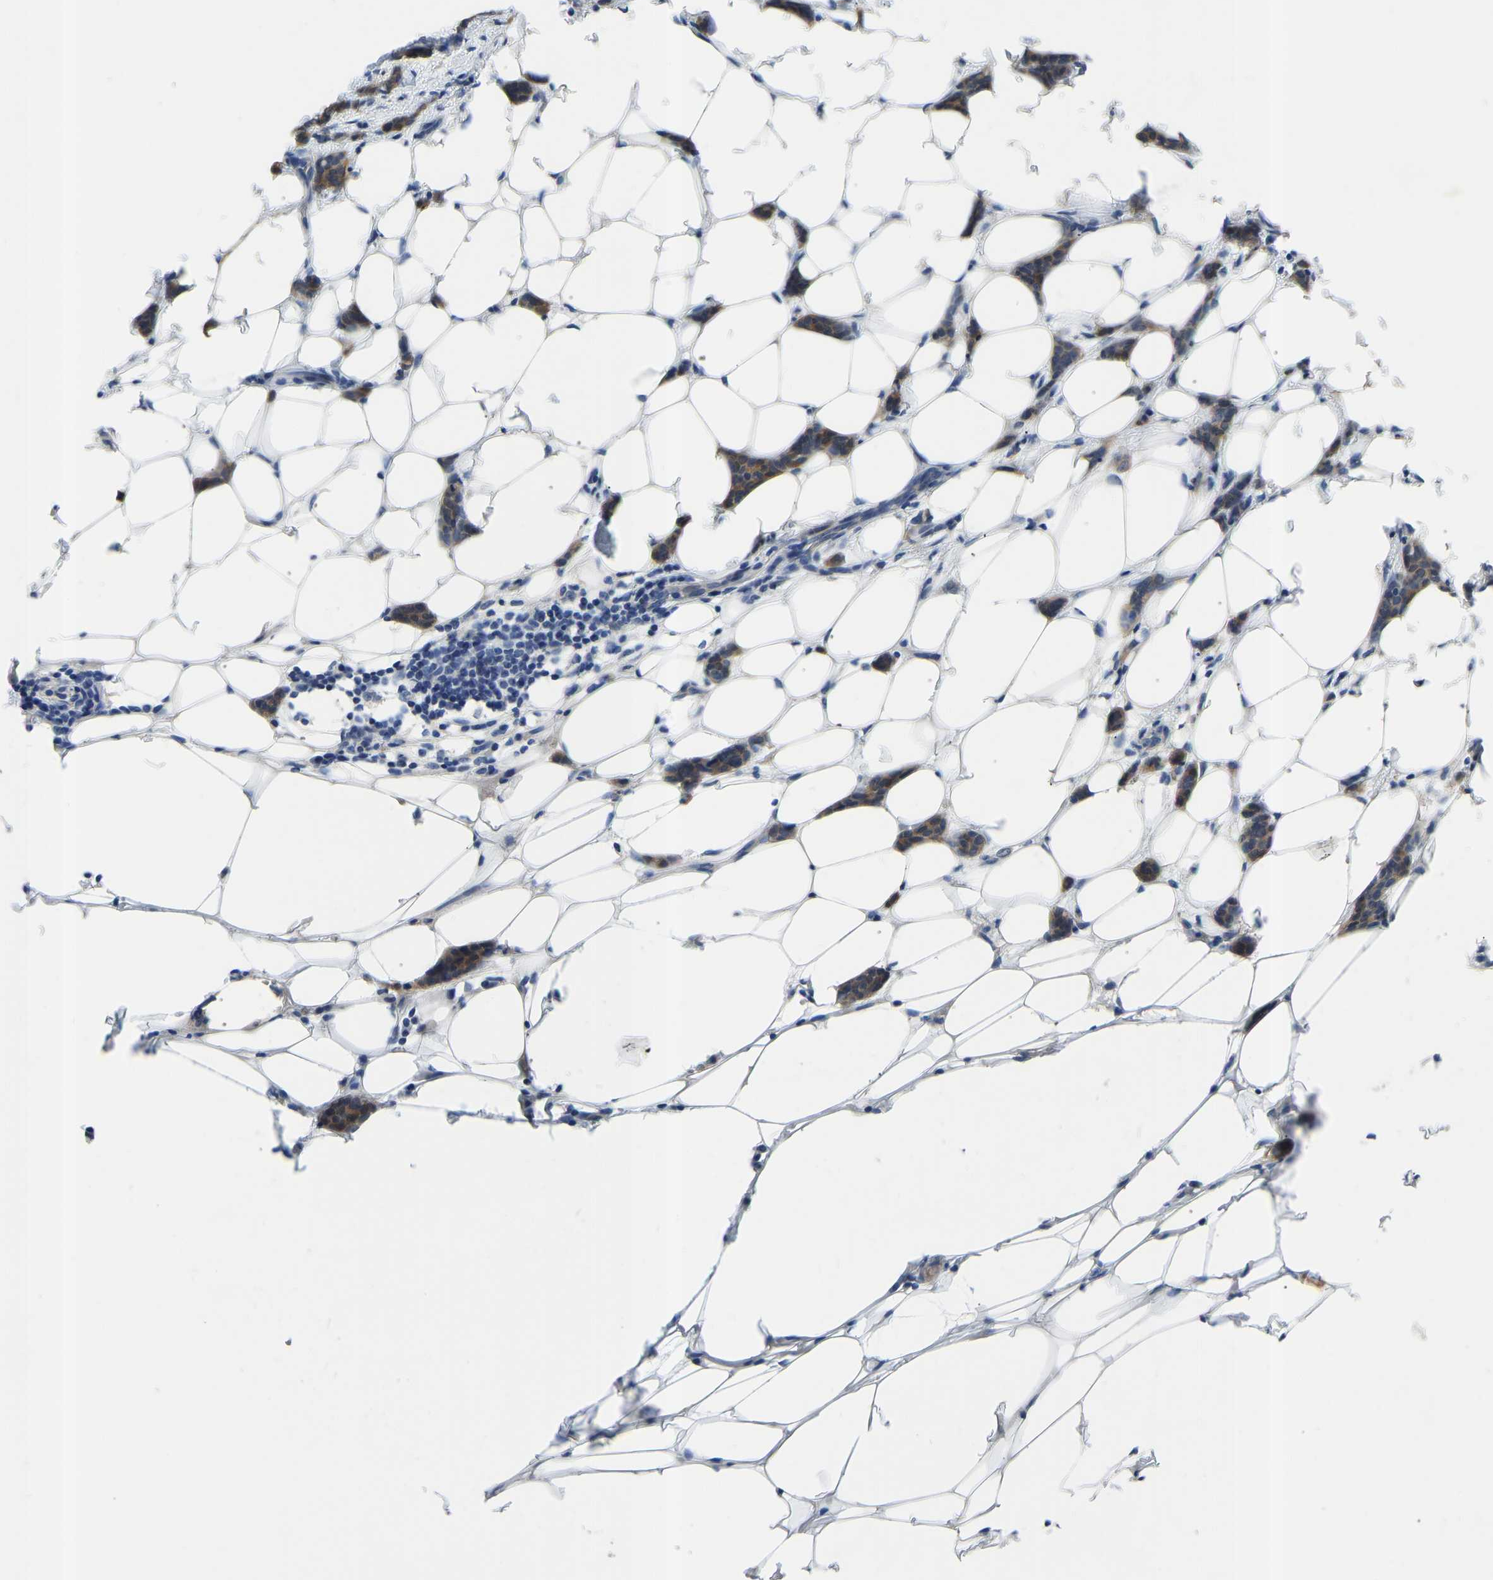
{"staining": {"intensity": "moderate", "quantity": ">75%", "location": "cytoplasmic/membranous"}, "tissue": "breast cancer", "cell_type": "Tumor cells", "image_type": "cancer", "snomed": [{"axis": "morphology", "description": "Lobular carcinoma"}, {"axis": "topography", "description": "Skin"}, {"axis": "topography", "description": "Breast"}], "caption": "Approximately >75% of tumor cells in breast lobular carcinoma display moderate cytoplasmic/membranous protein expression as visualized by brown immunohistochemical staining.", "gene": "RBP1", "patient": {"sex": "female", "age": 46}}